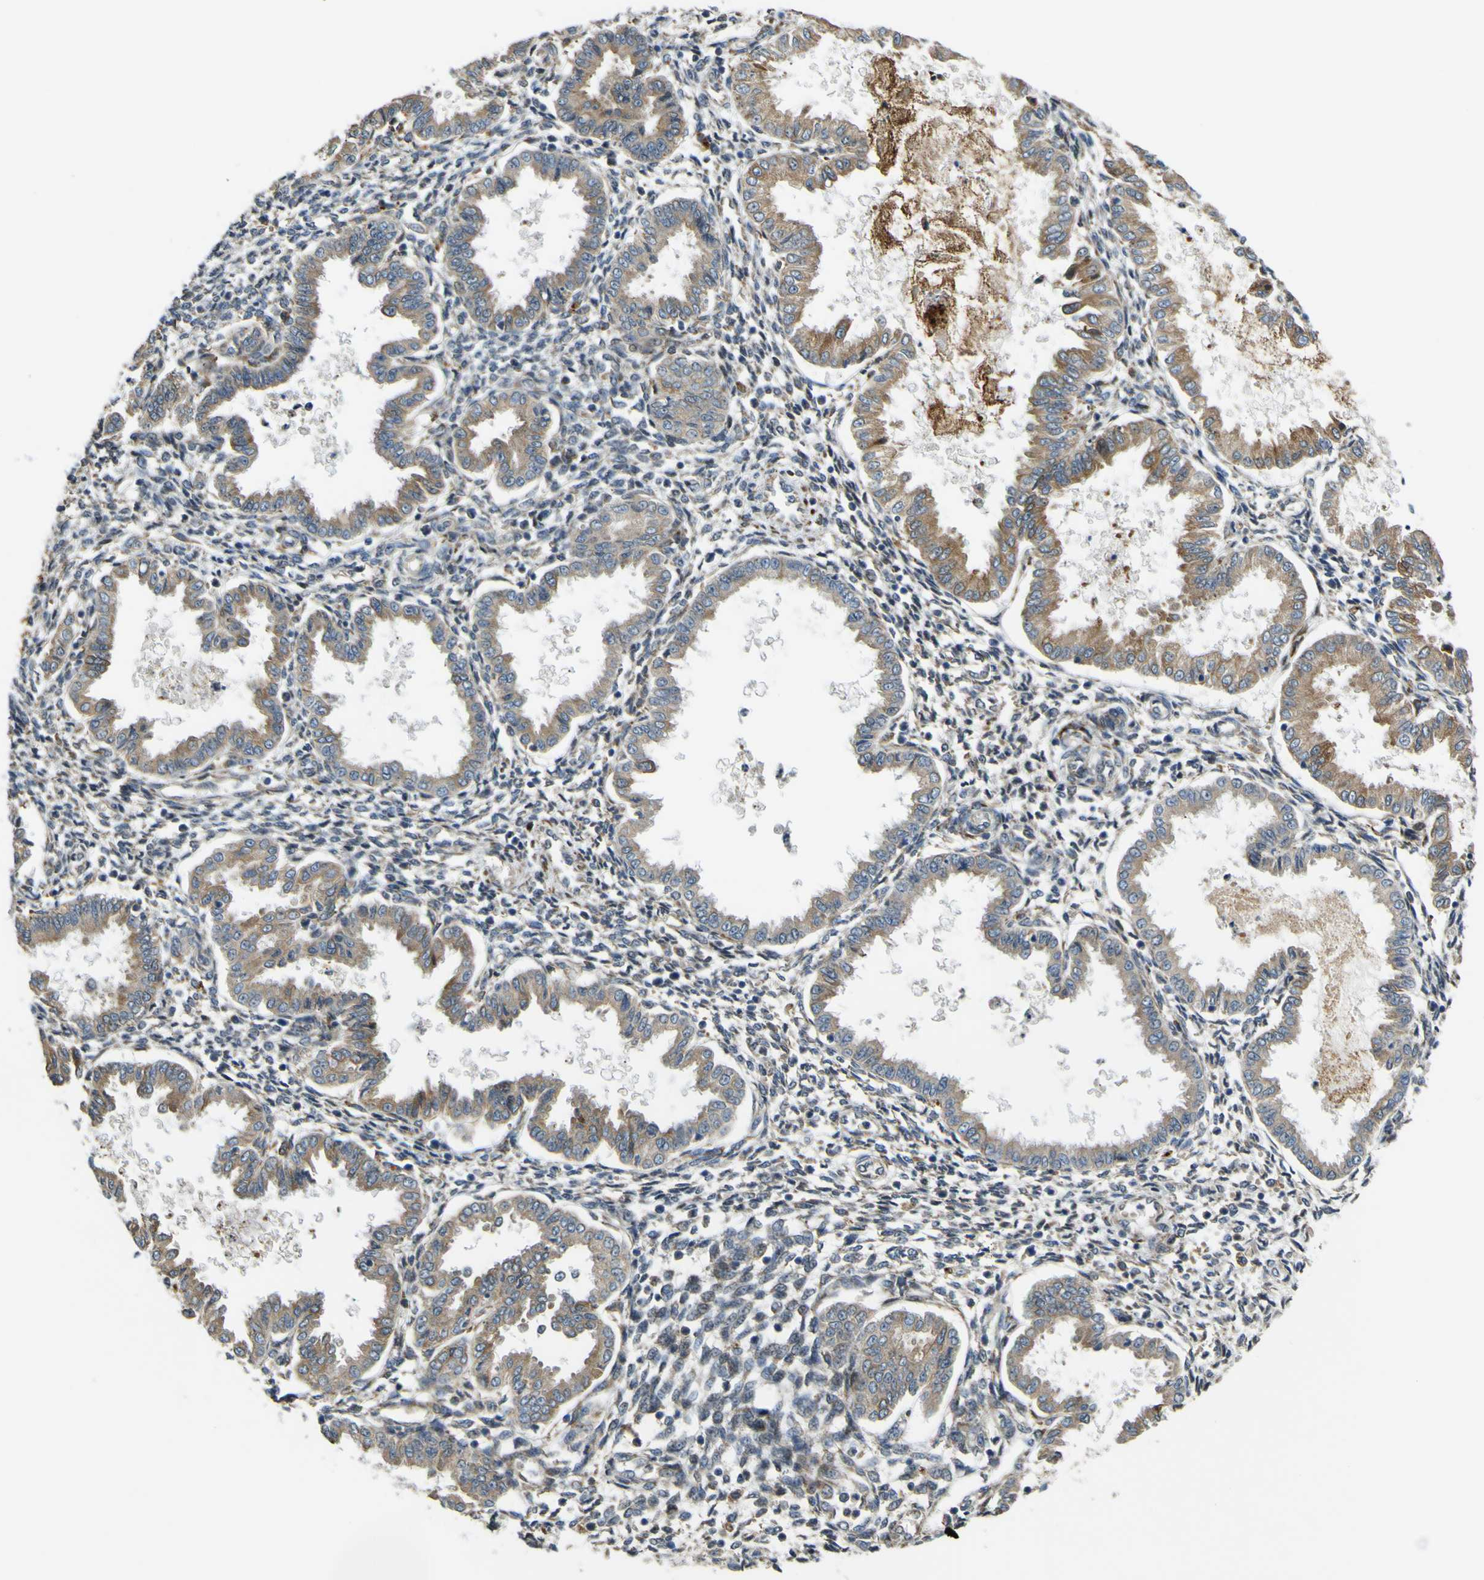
{"staining": {"intensity": "negative", "quantity": "none", "location": "none"}, "tissue": "endometrium", "cell_type": "Cells in endometrial stroma", "image_type": "normal", "snomed": [{"axis": "morphology", "description": "Normal tissue, NOS"}, {"axis": "topography", "description": "Endometrium"}], "caption": "Cells in endometrial stroma show no significant positivity in normal endometrium. Brightfield microscopy of IHC stained with DAB (3,3'-diaminobenzidine) (brown) and hematoxylin (blue), captured at high magnification.", "gene": "LBHD1", "patient": {"sex": "female", "age": 33}}